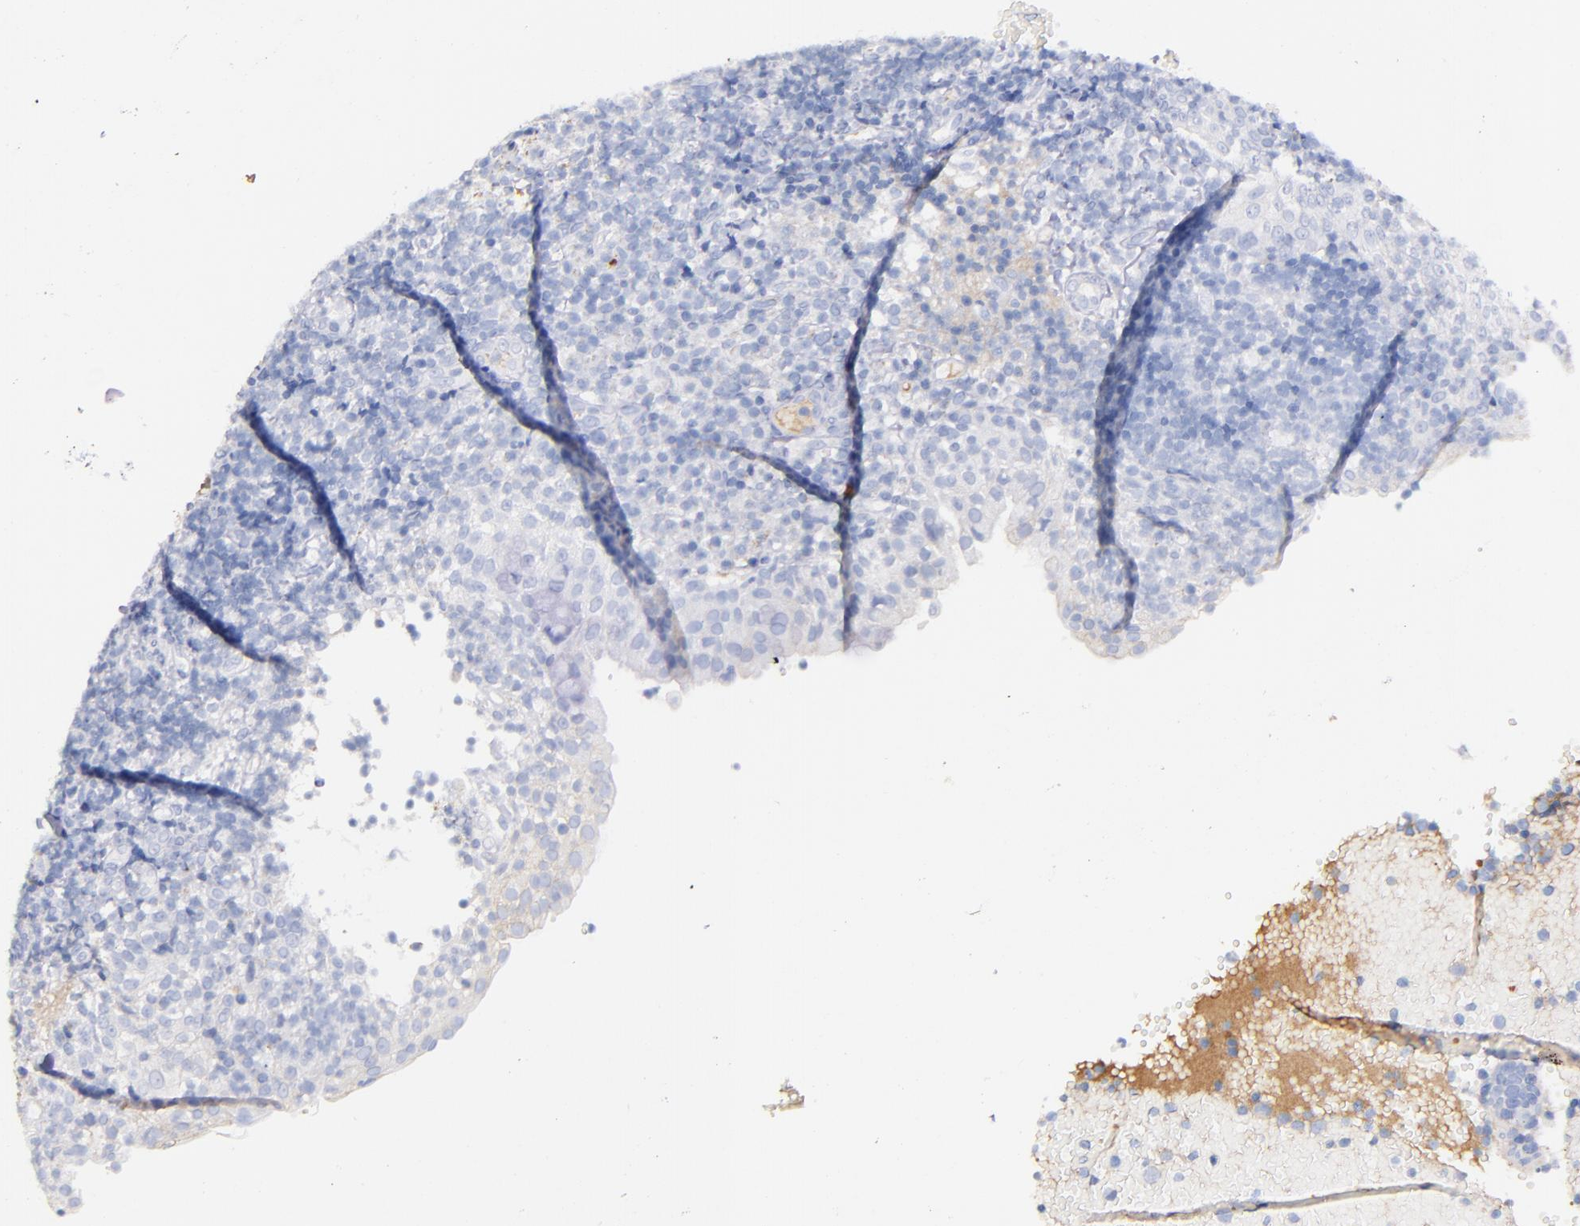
{"staining": {"intensity": "negative", "quantity": "none", "location": "none"}, "tissue": "tonsil", "cell_type": "Germinal center cells", "image_type": "normal", "snomed": [{"axis": "morphology", "description": "Normal tissue, NOS"}, {"axis": "topography", "description": "Tonsil"}], "caption": "Immunohistochemical staining of benign tonsil reveals no significant positivity in germinal center cells.", "gene": "KNG1", "patient": {"sex": "female", "age": 40}}